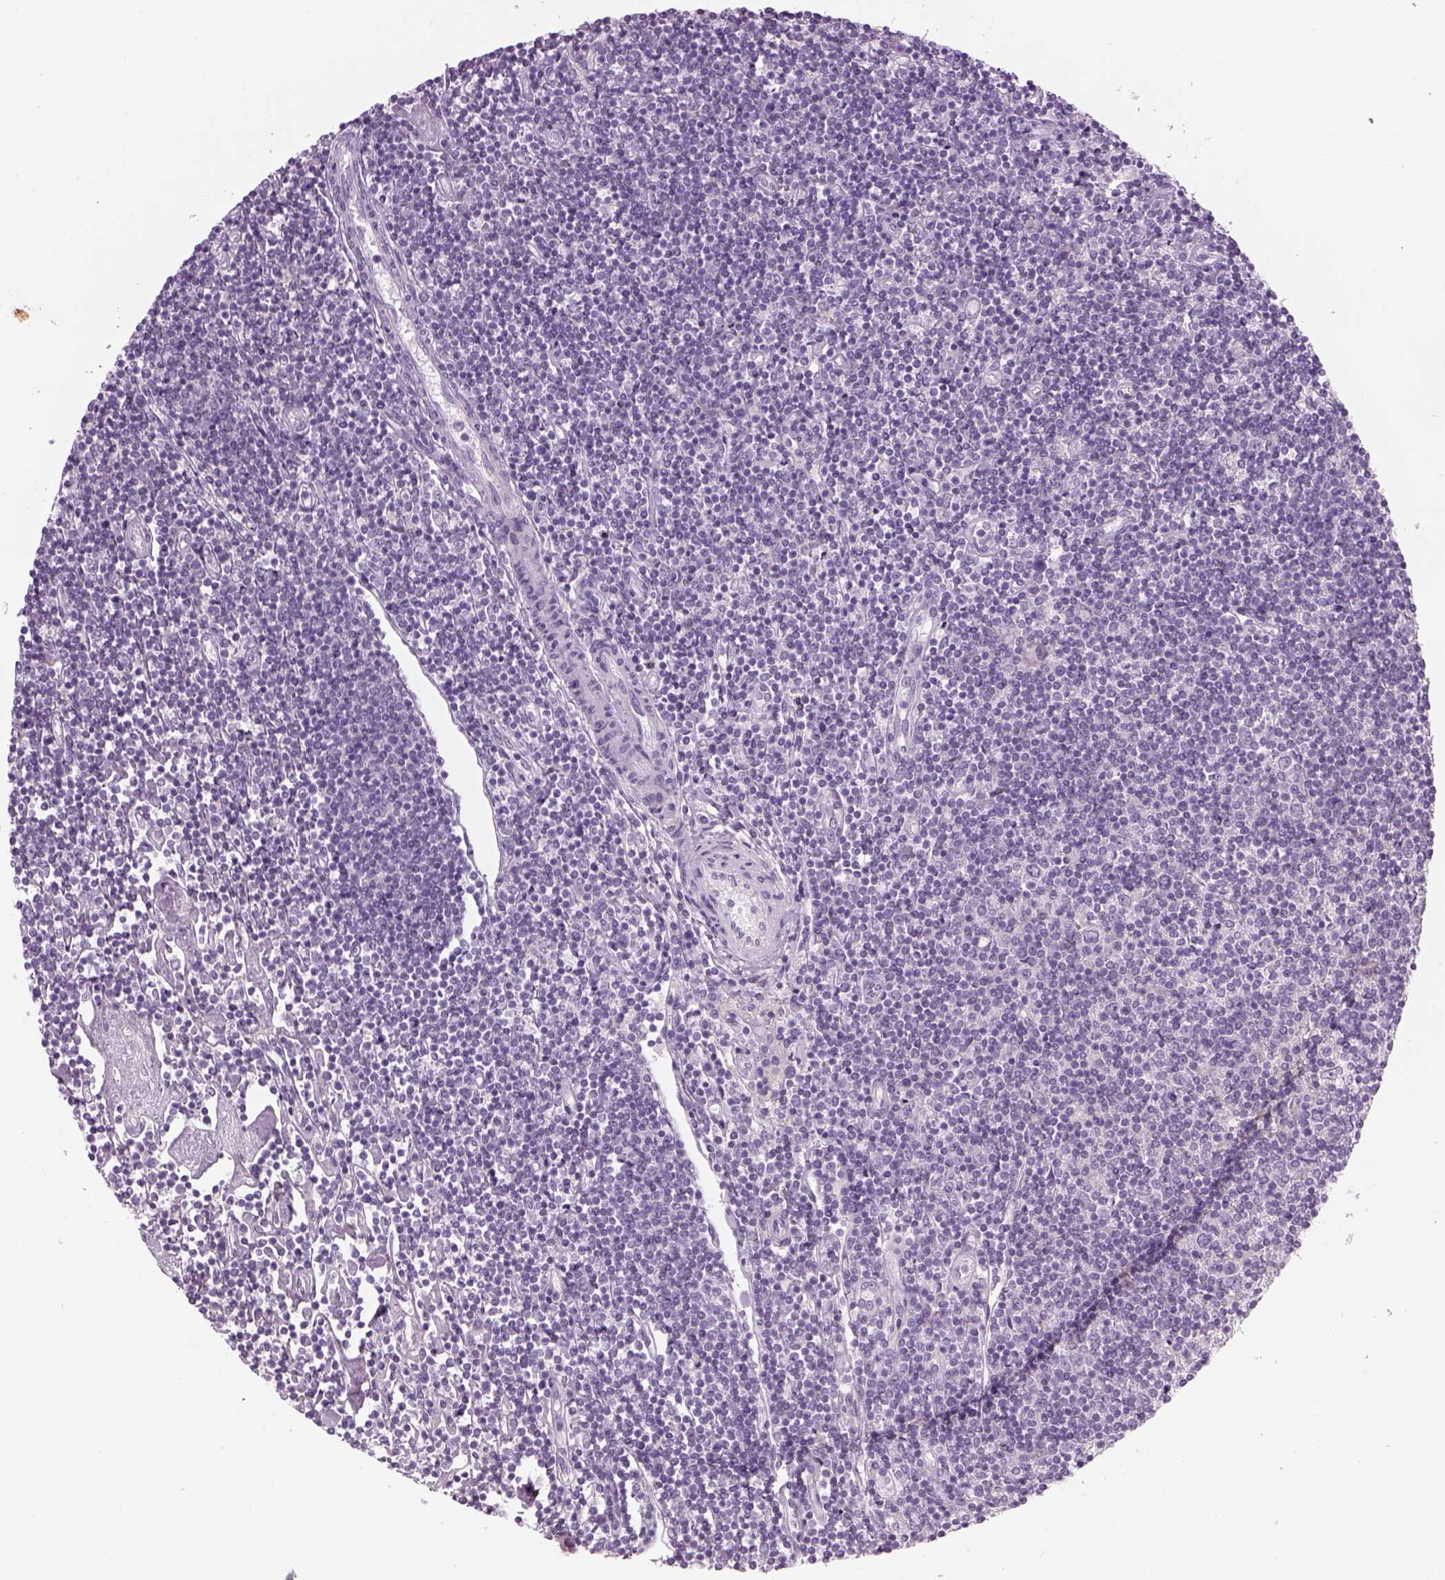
{"staining": {"intensity": "negative", "quantity": "none", "location": "none"}, "tissue": "lymphoma", "cell_type": "Tumor cells", "image_type": "cancer", "snomed": [{"axis": "morphology", "description": "Hodgkin's disease, NOS"}, {"axis": "topography", "description": "Lymph node"}], "caption": "This is a image of immunohistochemistry (IHC) staining of Hodgkin's disease, which shows no staining in tumor cells.", "gene": "MDH1B", "patient": {"sex": "male", "age": 40}}